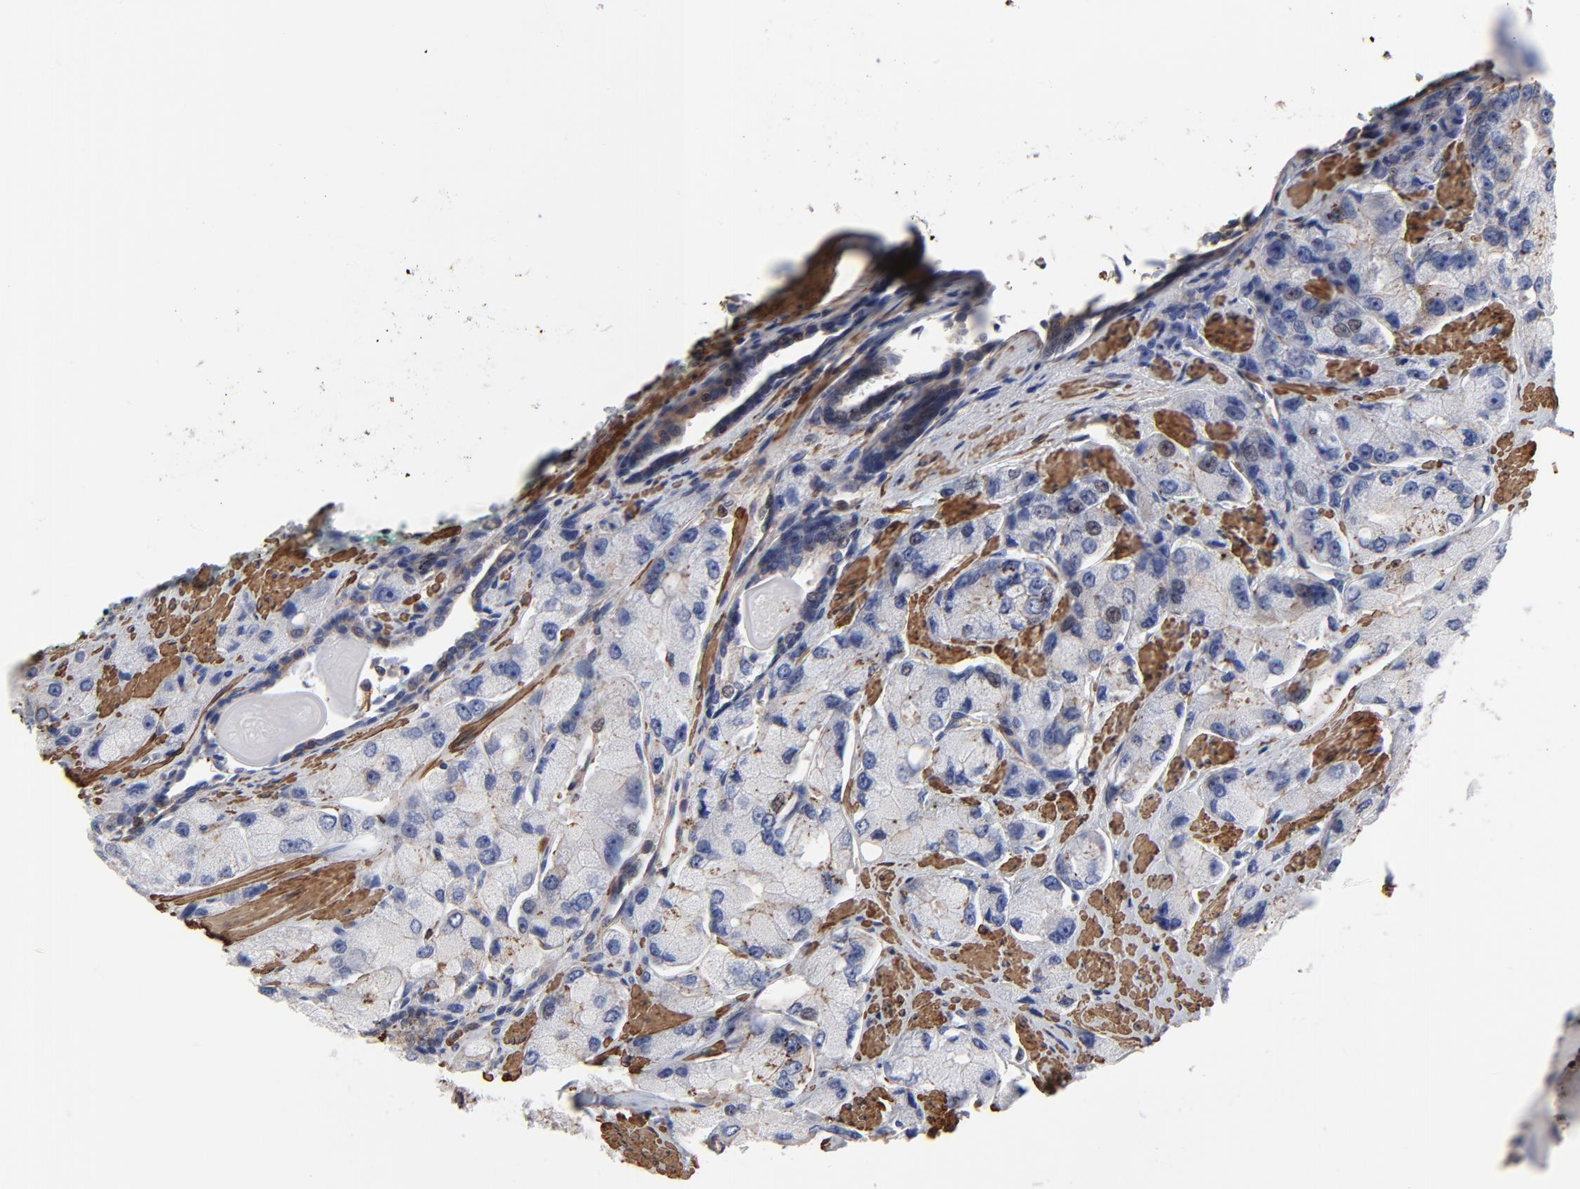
{"staining": {"intensity": "negative", "quantity": "none", "location": "none"}, "tissue": "prostate cancer", "cell_type": "Tumor cells", "image_type": "cancer", "snomed": [{"axis": "morphology", "description": "Adenocarcinoma, High grade"}, {"axis": "topography", "description": "Prostate"}], "caption": "High power microscopy histopathology image of an immunohistochemistry histopathology image of prostate cancer, revealing no significant staining in tumor cells.", "gene": "ACTA2", "patient": {"sex": "male", "age": 58}}